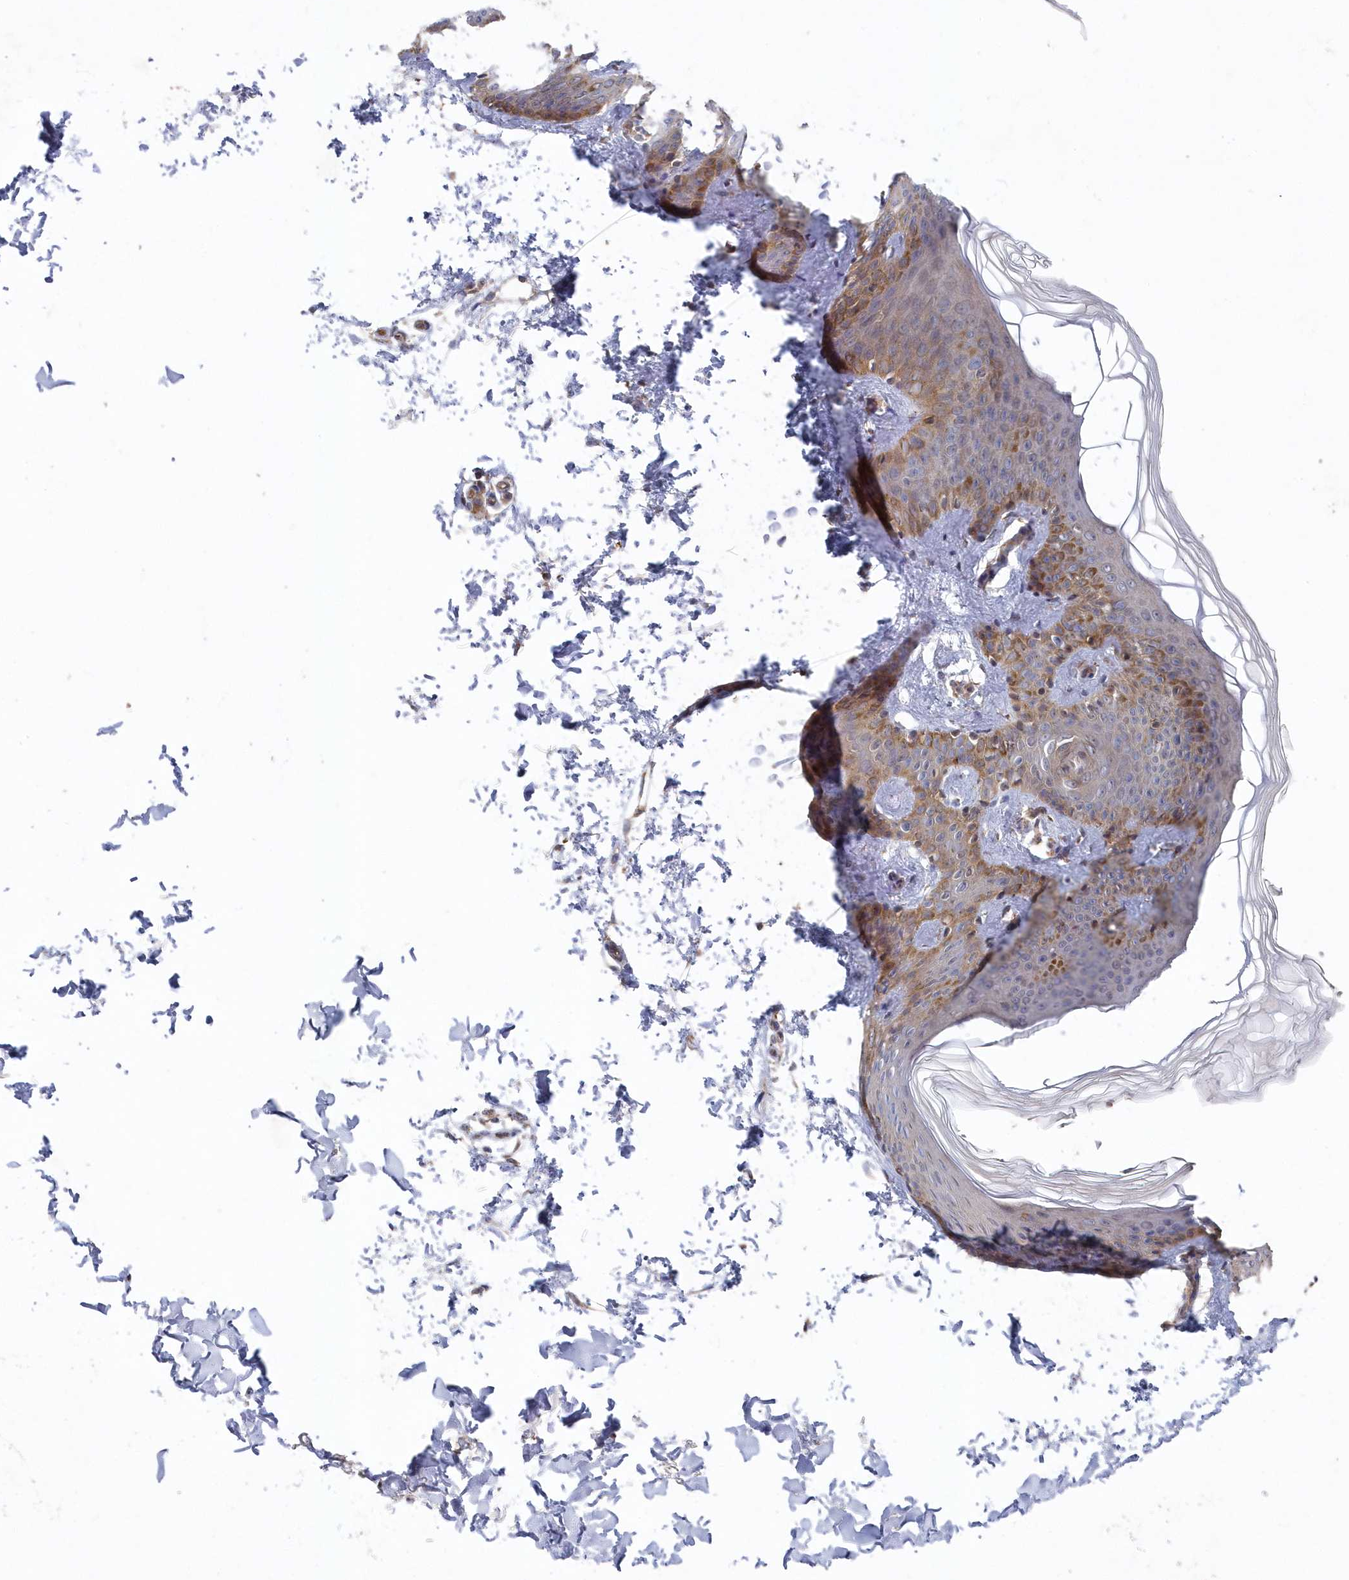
{"staining": {"intensity": "moderate", "quantity": ">75%", "location": "cytoplasmic/membranous"}, "tissue": "skin", "cell_type": "Fibroblasts", "image_type": "normal", "snomed": [{"axis": "morphology", "description": "Normal tissue, NOS"}, {"axis": "morphology", "description": "Neoplasm, benign, NOS"}, {"axis": "topography", "description": "Skin"}, {"axis": "topography", "description": "Soft tissue"}], "caption": "This histopathology image shows immunohistochemistry (IHC) staining of unremarkable skin, with medium moderate cytoplasmic/membranous staining in approximately >75% of fibroblasts.", "gene": "ASNSD1", "patient": {"sex": "male", "age": 26}}